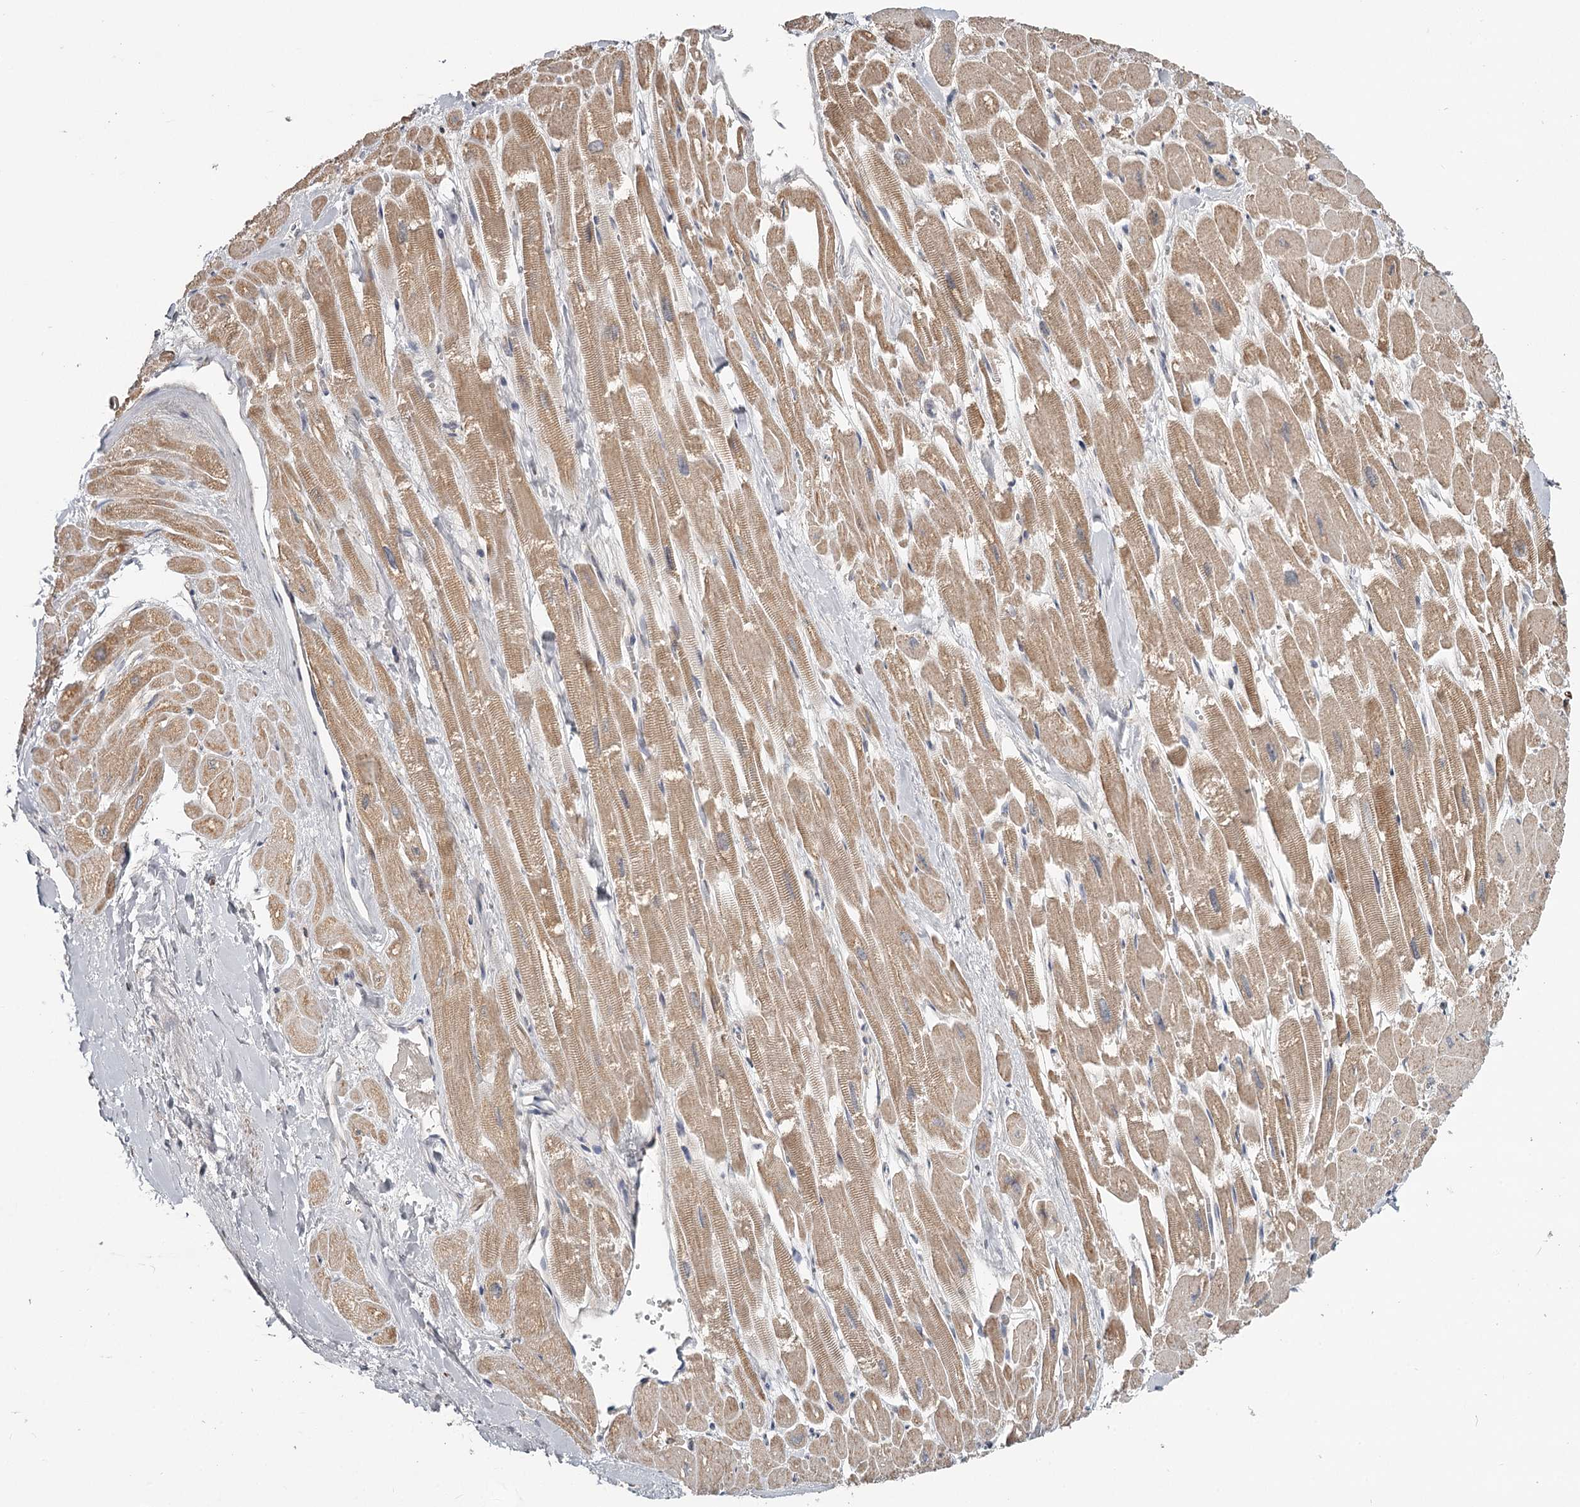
{"staining": {"intensity": "moderate", "quantity": ">75%", "location": "cytoplasmic/membranous"}, "tissue": "heart muscle", "cell_type": "Cardiomyocytes", "image_type": "normal", "snomed": [{"axis": "morphology", "description": "Normal tissue, NOS"}, {"axis": "topography", "description": "Heart"}], "caption": "Normal heart muscle displays moderate cytoplasmic/membranous expression in approximately >75% of cardiomyocytes.", "gene": "CDC123", "patient": {"sex": "male", "age": 54}}